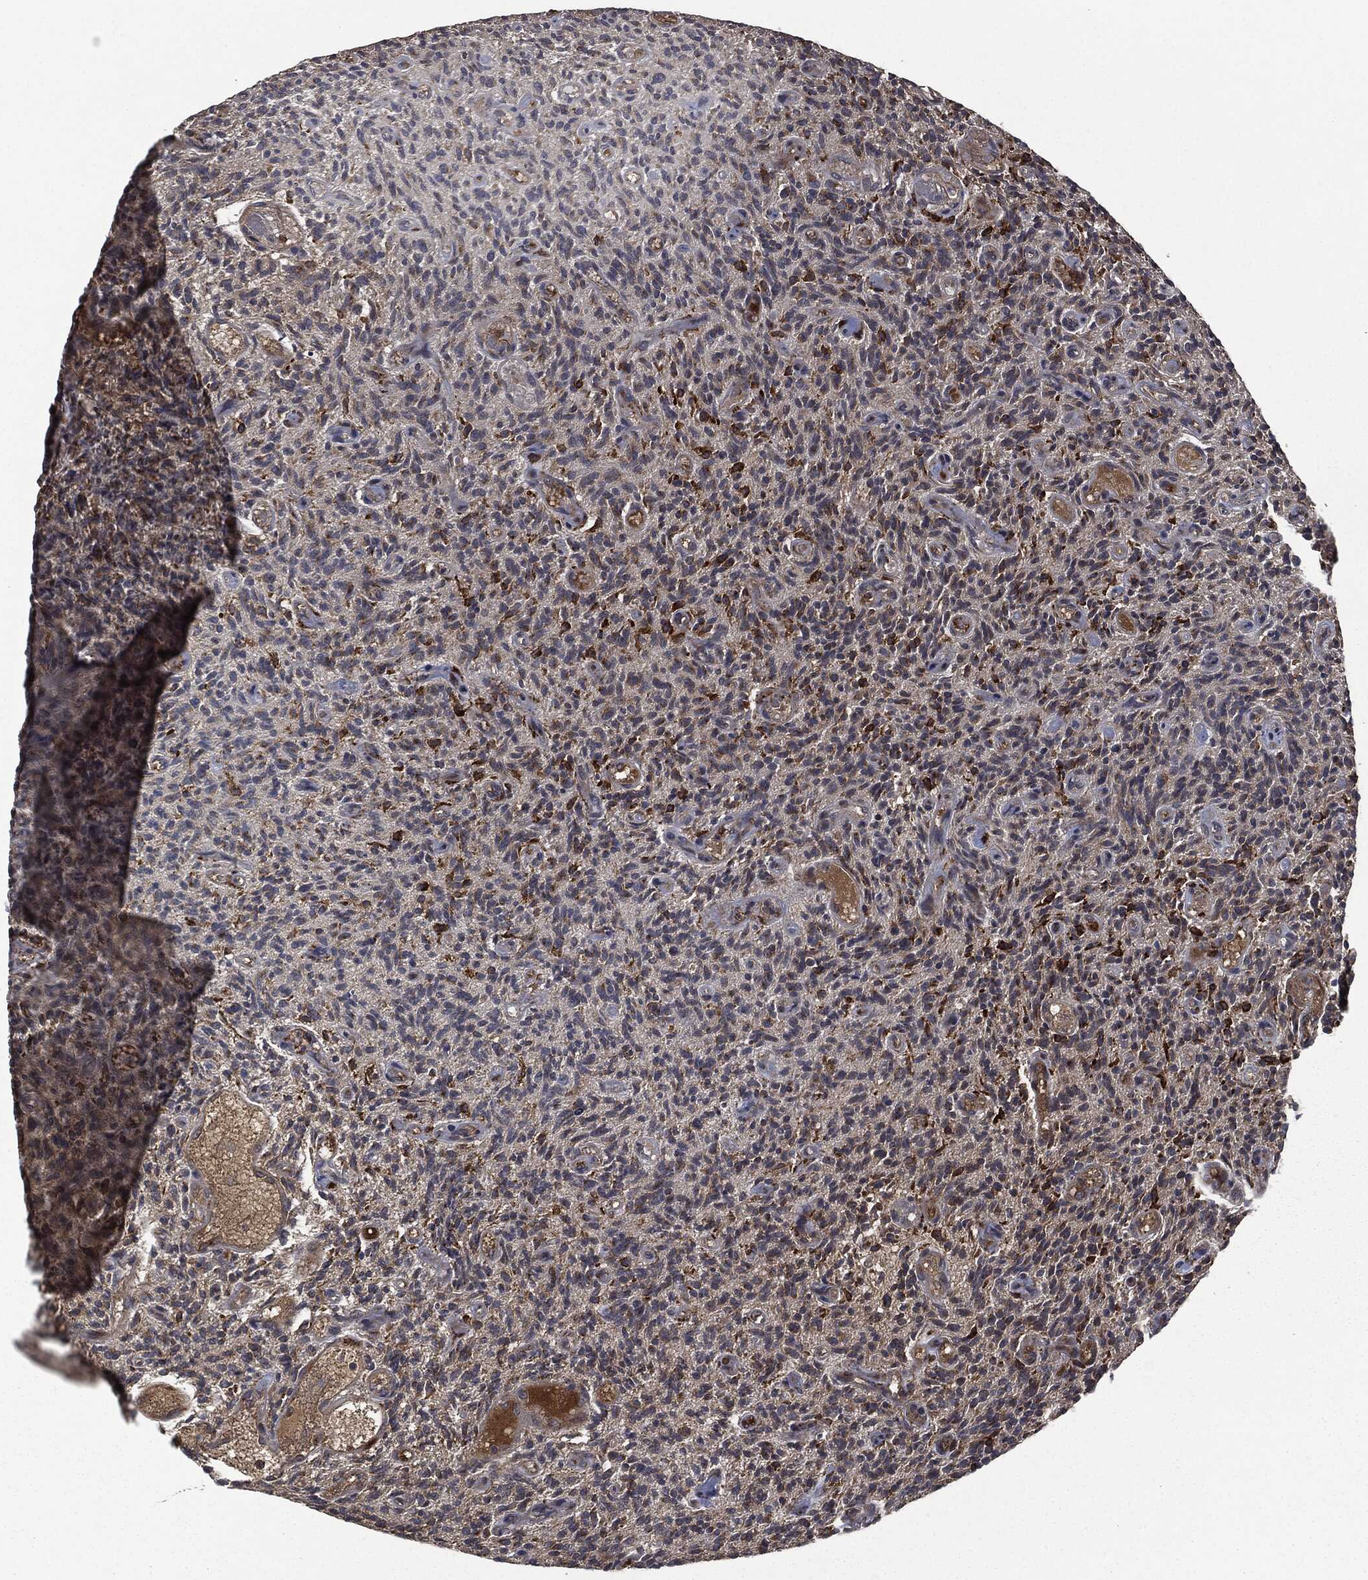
{"staining": {"intensity": "moderate", "quantity": "25%-75%", "location": "cytoplasmic/membranous"}, "tissue": "glioma", "cell_type": "Tumor cells", "image_type": "cancer", "snomed": [{"axis": "morphology", "description": "Glioma, malignant, High grade"}, {"axis": "topography", "description": "Brain"}], "caption": "About 25%-75% of tumor cells in human glioma show moderate cytoplasmic/membranous protein staining as visualized by brown immunohistochemical staining.", "gene": "CRABP2", "patient": {"sex": "male", "age": 64}}